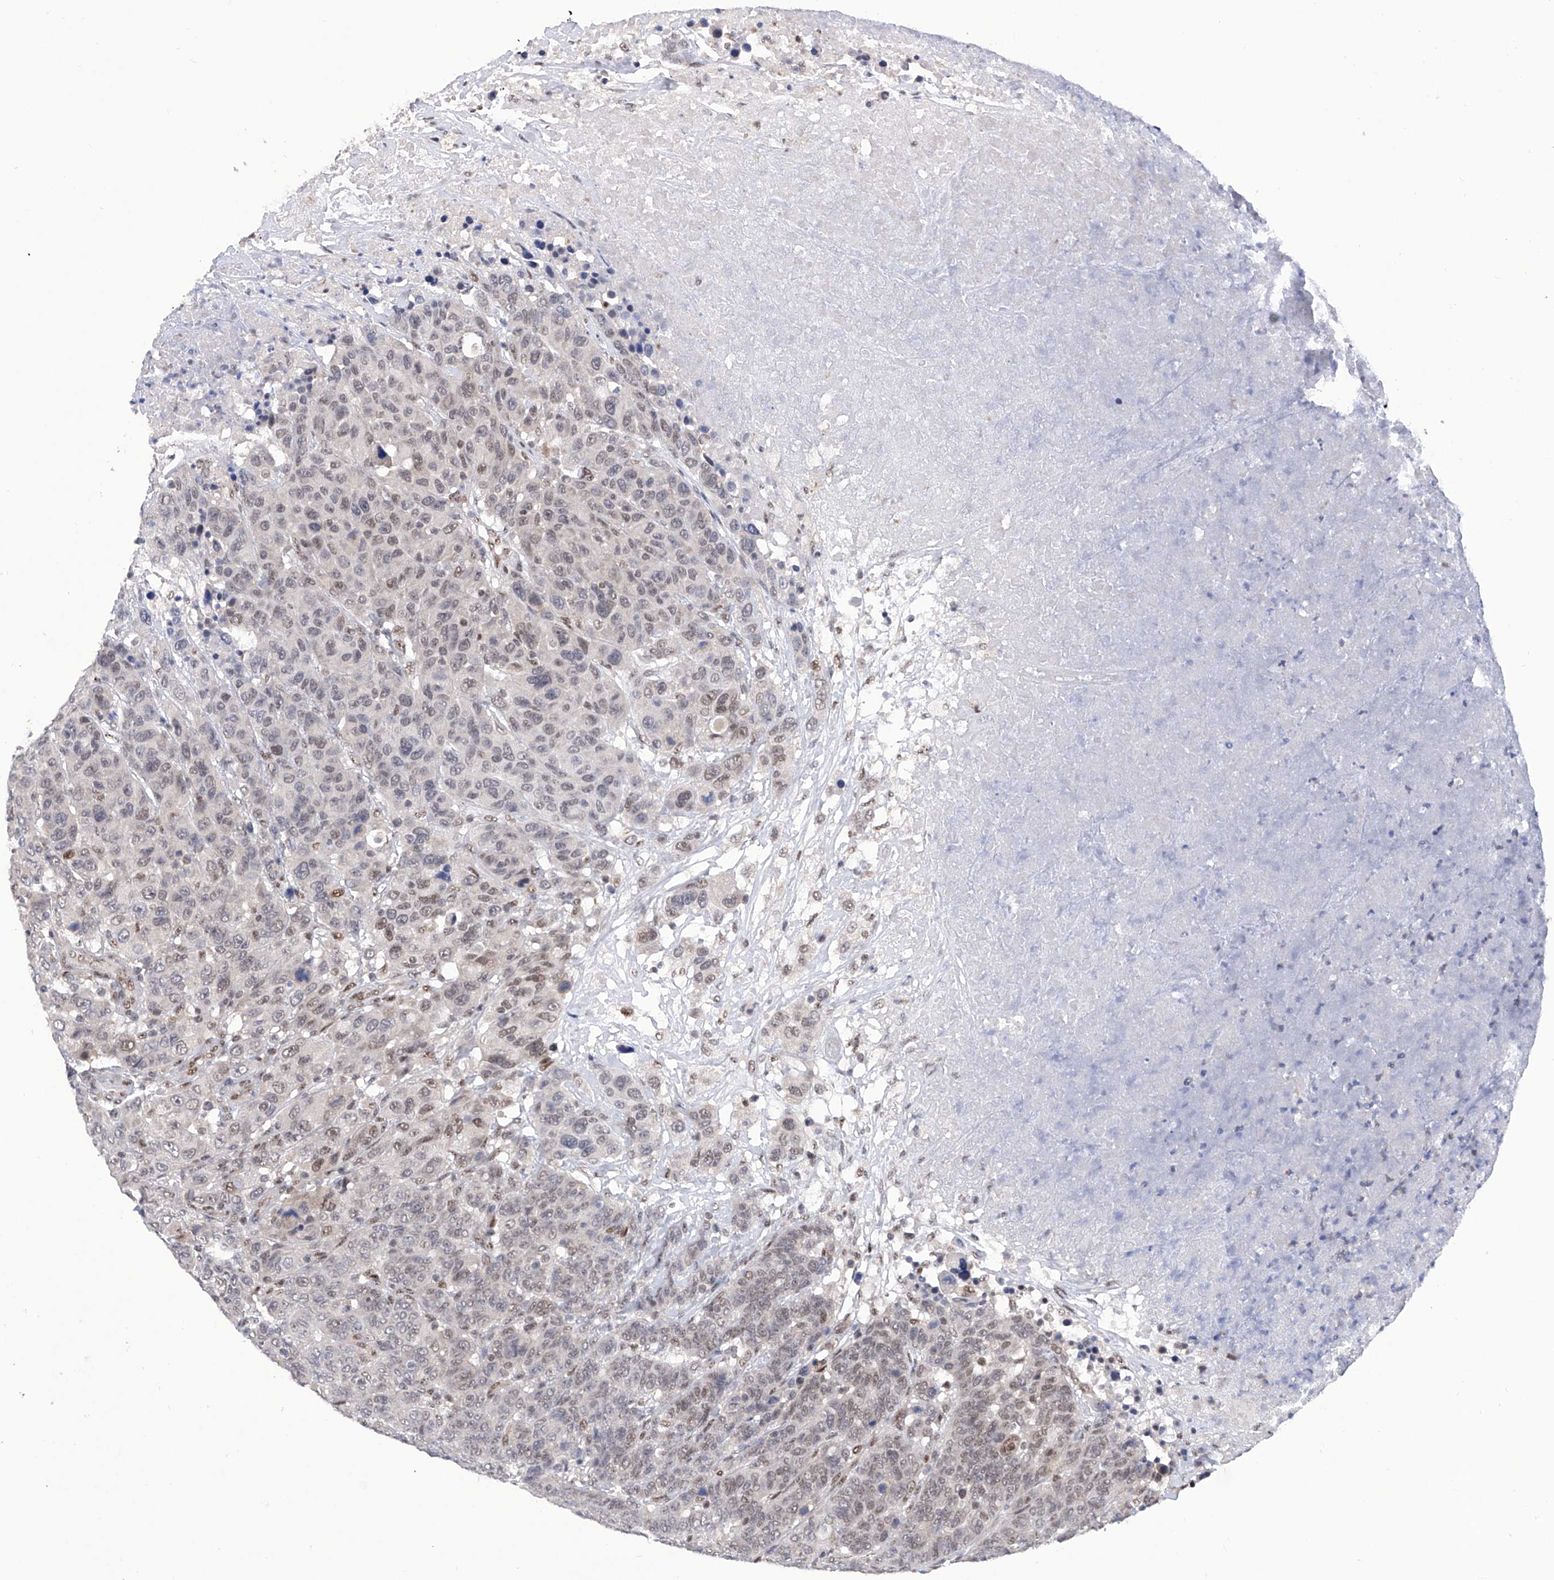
{"staining": {"intensity": "weak", "quantity": "25%-75%", "location": "nuclear"}, "tissue": "breast cancer", "cell_type": "Tumor cells", "image_type": "cancer", "snomed": [{"axis": "morphology", "description": "Duct carcinoma"}, {"axis": "topography", "description": "Breast"}], "caption": "Breast intraductal carcinoma stained with IHC displays weak nuclear expression in approximately 25%-75% of tumor cells. Using DAB (brown) and hematoxylin (blue) stains, captured at high magnification using brightfield microscopy.", "gene": "RAD54L", "patient": {"sex": "female", "age": 37}}